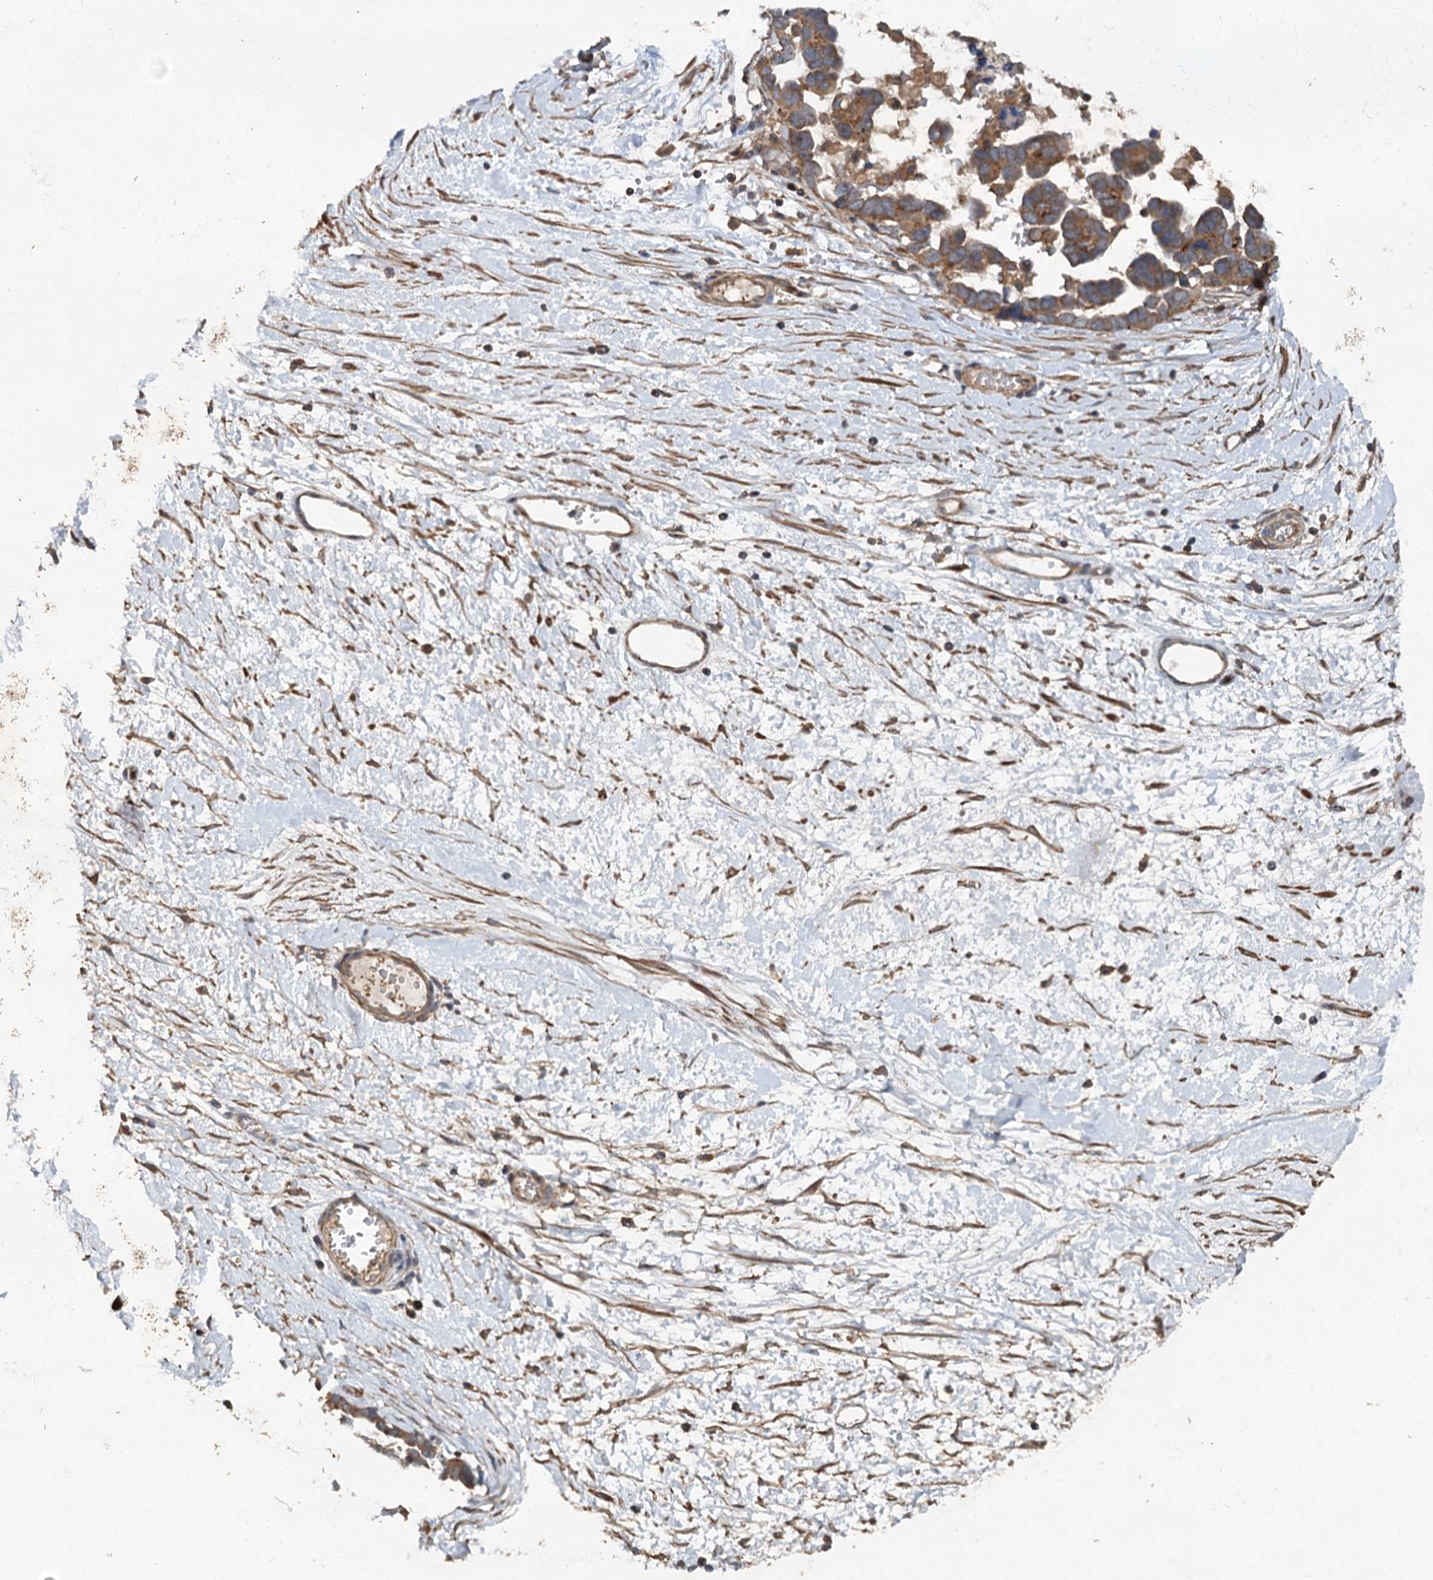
{"staining": {"intensity": "moderate", "quantity": ">75%", "location": "cytoplasmic/membranous"}, "tissue": "ovarian cancer", "cell_type": "Tumor cells", "image_type": "cancer", "snomed": [{"axis": "morphology", "description": "Cystadenocarcinoma, serous, NOS"}, {"axis": "topography", "description": "Ovary"}], "caption": "Tumor cells show moderate cytoplasmic/membranous staining in approximately >75% of cells in serous cystadenocarcinoma (ovarian).", "gene": "TEDC1", "patient": {"sex": "female", "age": 54}}